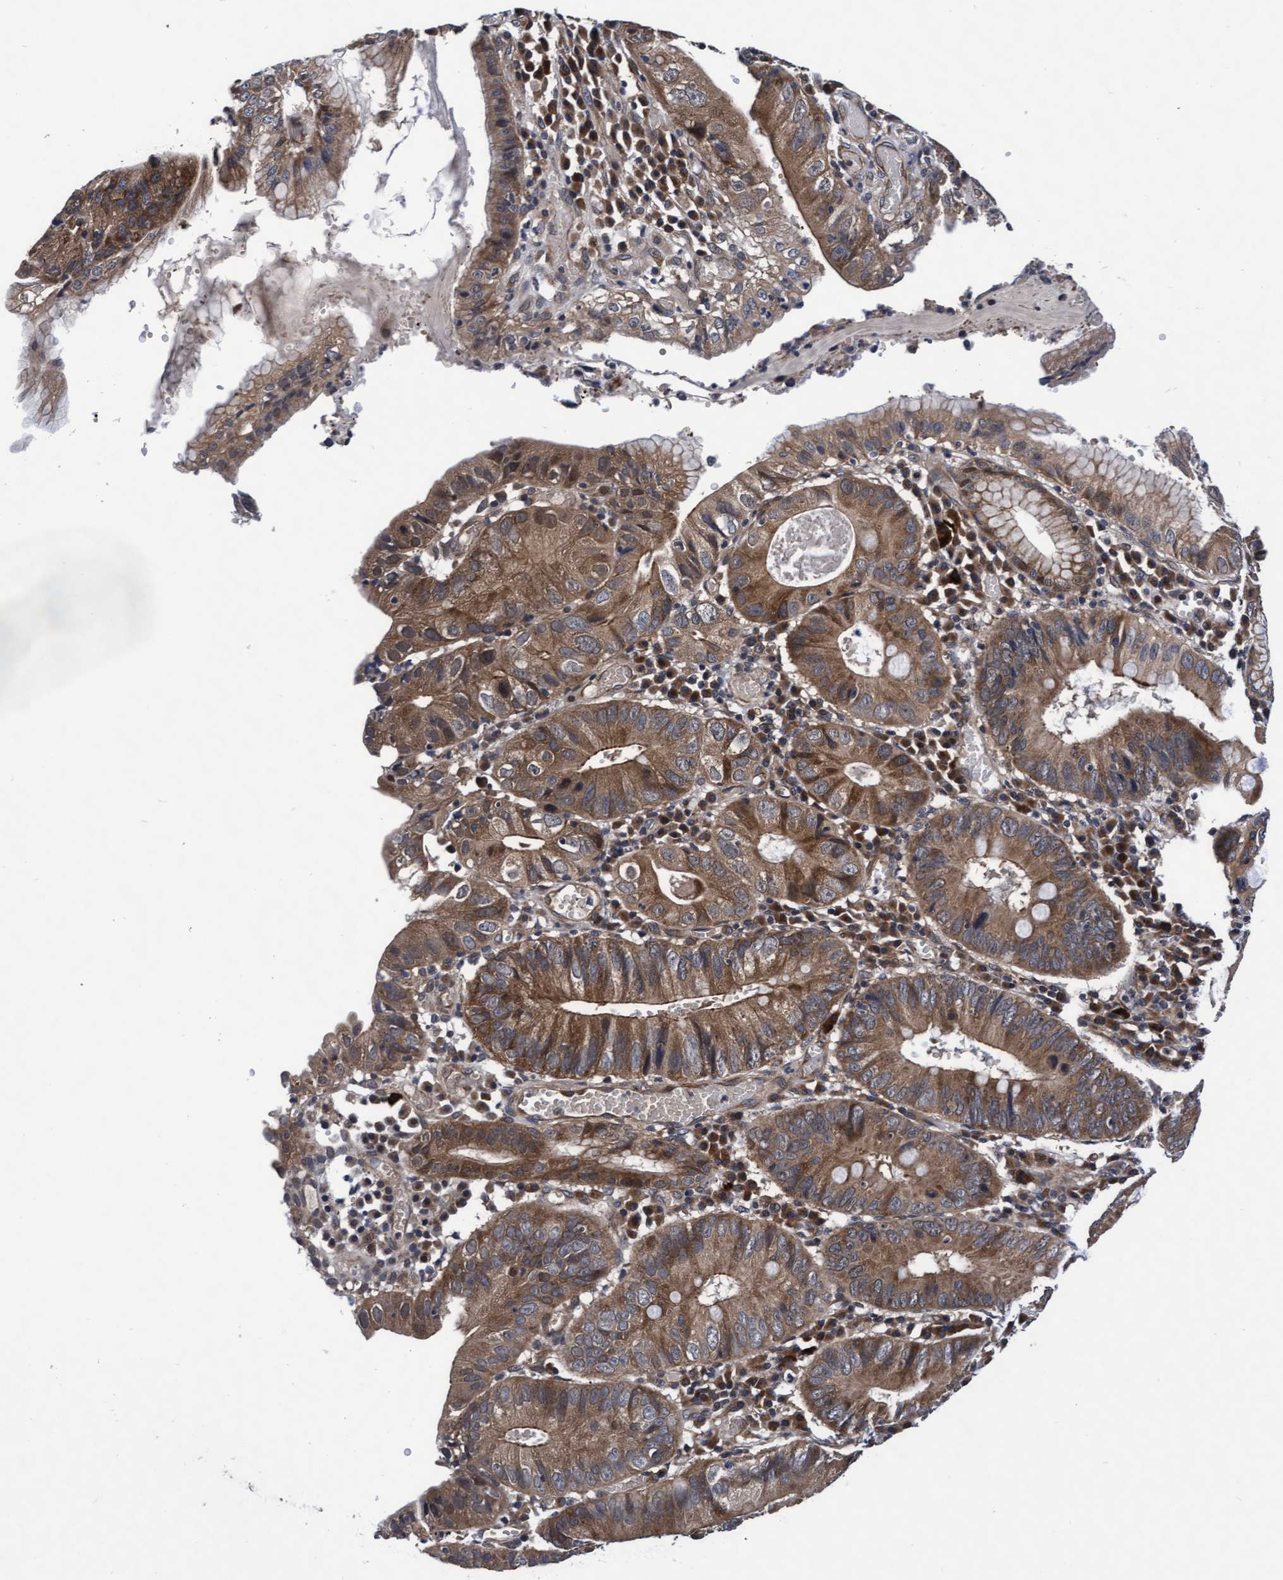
{"staining": {"intensity": "moderate", "quantity": ">75%", "location": "cytoplasmic/membranous"}, "tissue": "stomach cancer", "cell_type": "Tumor cells", "image_type": "cancer", "snomed": [{"axis": "morphology", "description": "Adenocarcinoma, NOS"}, {"axis": "topography", "description": "Stomach"}], "caption": "Moderate cytoplasmic/membranous positivity for a protein is appreciated in approximately >75% of tumor cells of adenocarcinoma (stomach) using immunohistochemistry (IHC).", "gene": "EFCAB13", "patient": {"sex": "male", "age": 59}}